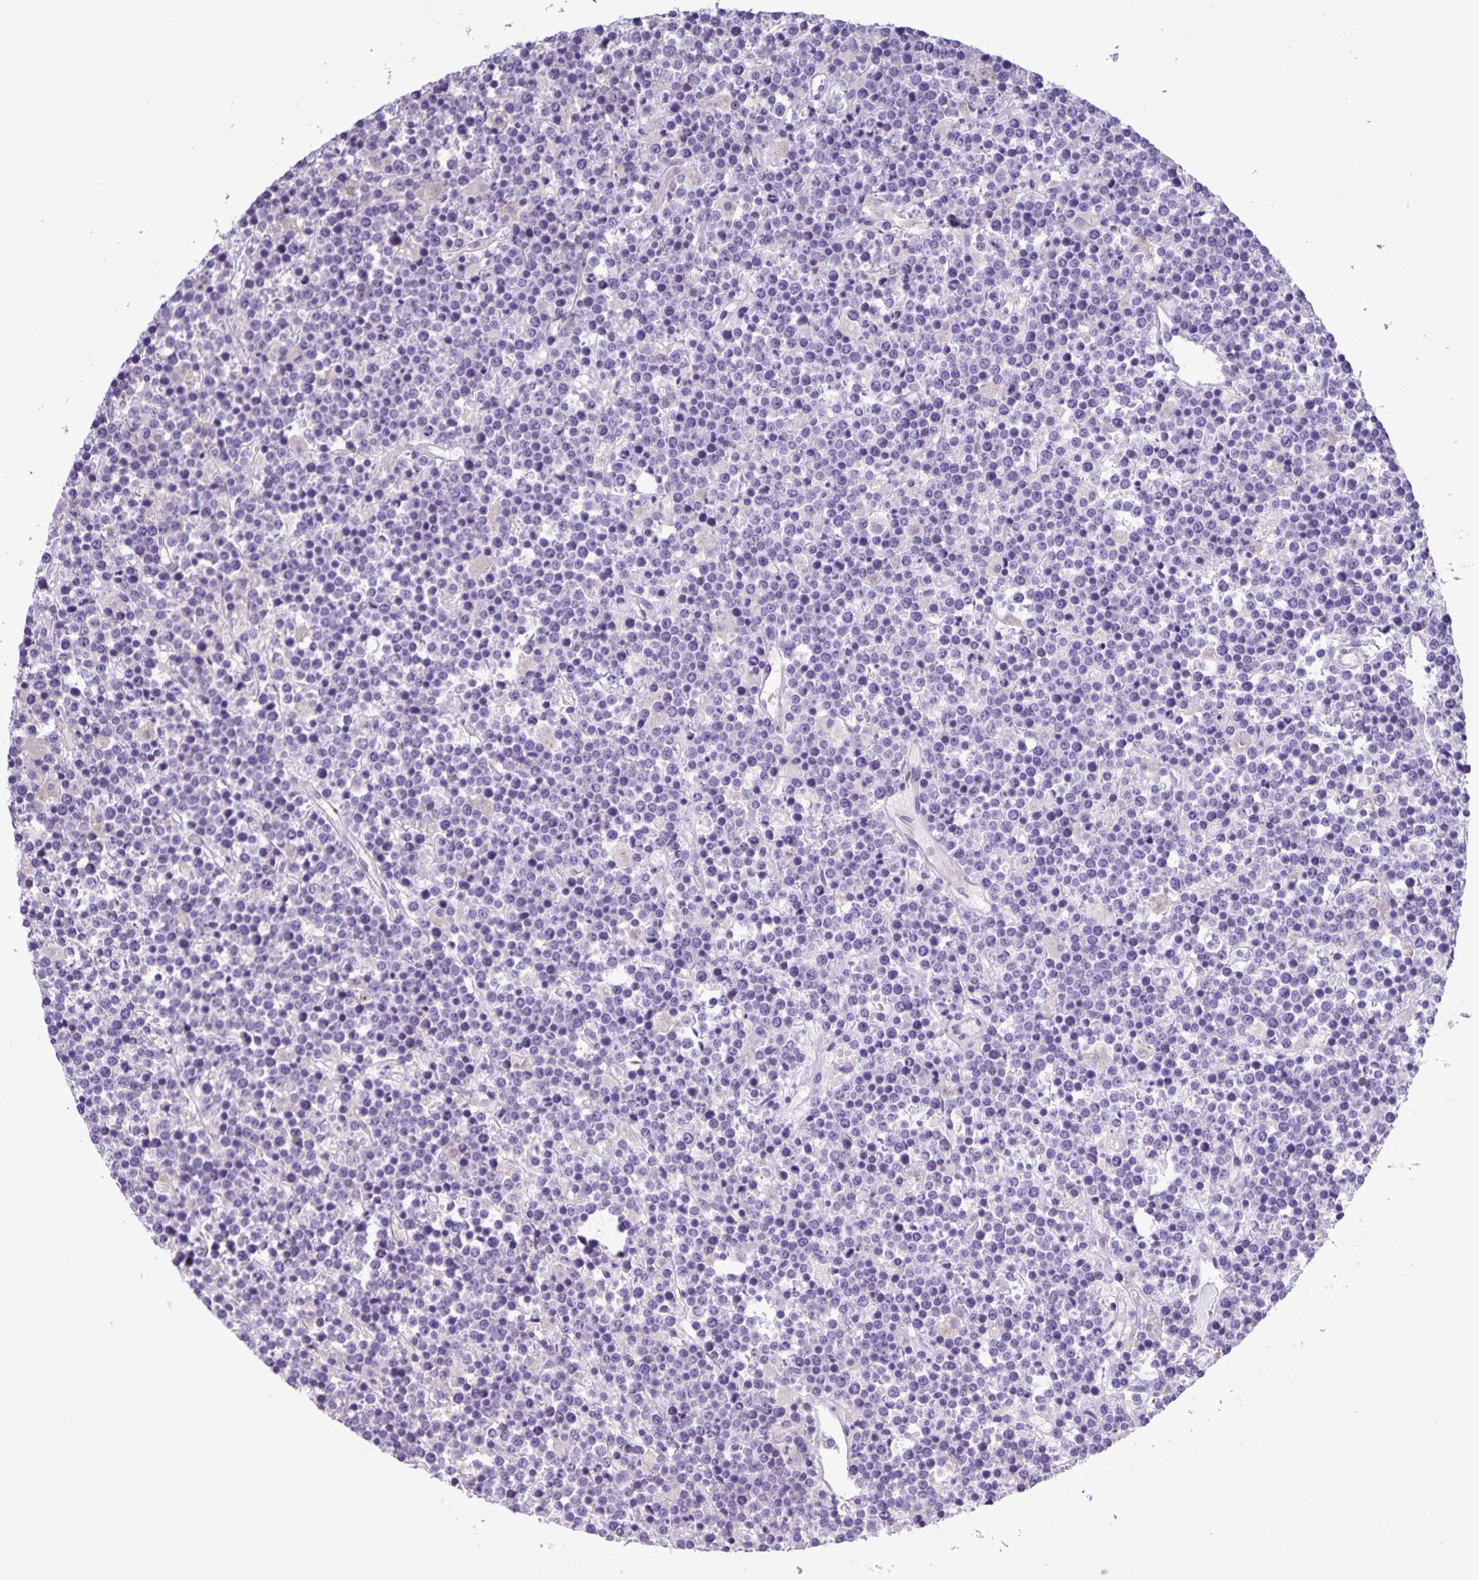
{"staining": {"intensity": "negative", "quantity": "none", "location": "none"}, "tissue": "lymphoma", "cell_type": "Tumor cells", "image_type": "cancer", "snomed": [{"axis": "morphology", "description": "Malignant lymphoma, non-Hodgkin's type, High grade"}, {"axis": "topography", "description": "Ovary"}], "caption": "This is a histopathology image of IHC staining of malignant lymphoma, non-Hodgkin's type (high-grade), which shows no expression in tumor cells.", "gene": "ONECUT2", "patient": {"sex": "female", "age": 56}}